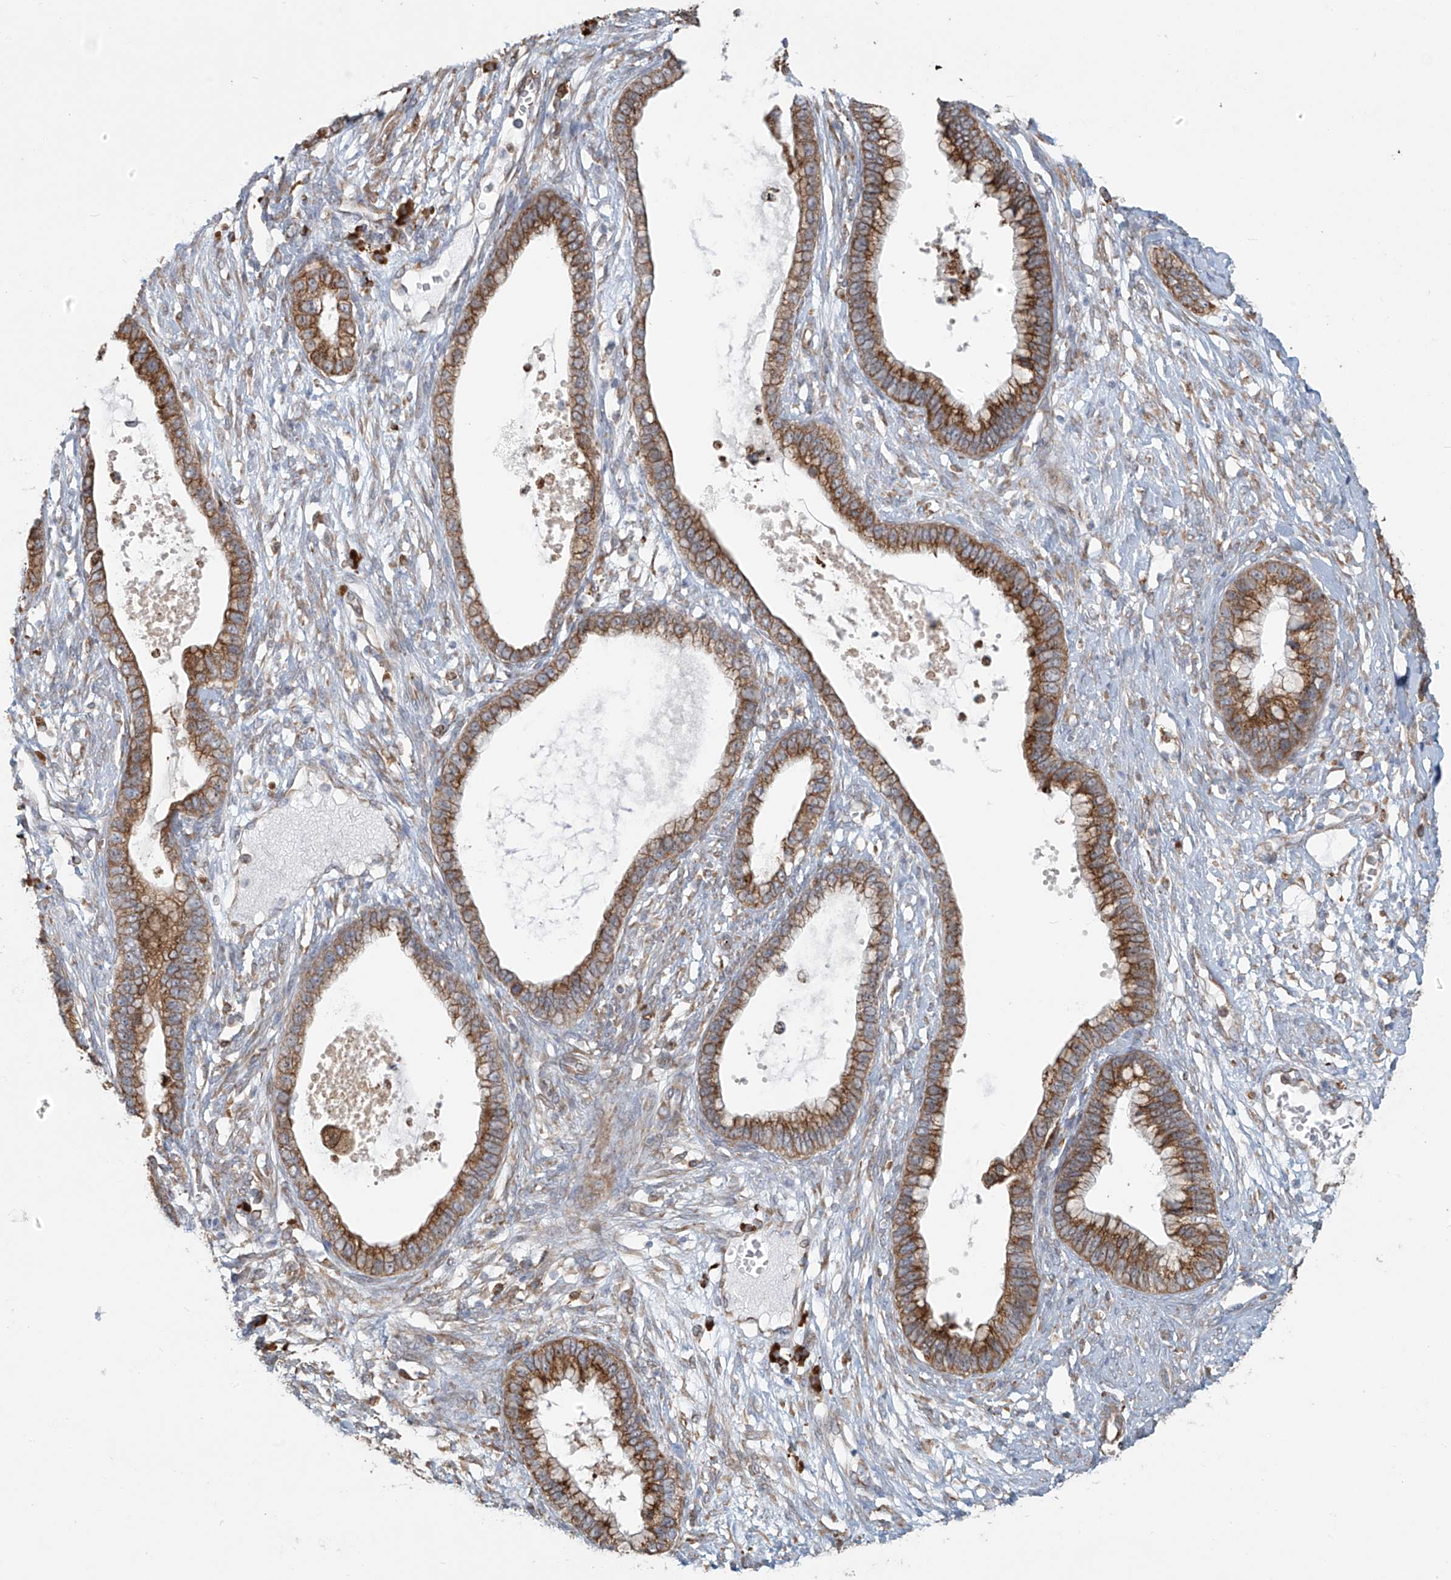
{"staining": {"intensity": "moderate", "quantity": ">75%", "location": "cytoplasmic/membranous"}, "tissue": "cervical cancer", "cell_type": "Tumor cells", "image_type": "cancer", "snomed": [{"axis": "morphology", "description": "Adenocarcinoma, NOS"}, {"axis": "topography", "description": "Cervix"}], "caption": "Moderate cytoplasmic/membranous expression for a protein is seen in about >75% of tumor cells of adenocarcinoma (cervical) using IHC.", "gene": "KATNIP", "patient": {"sex": "female", "age": 44}}